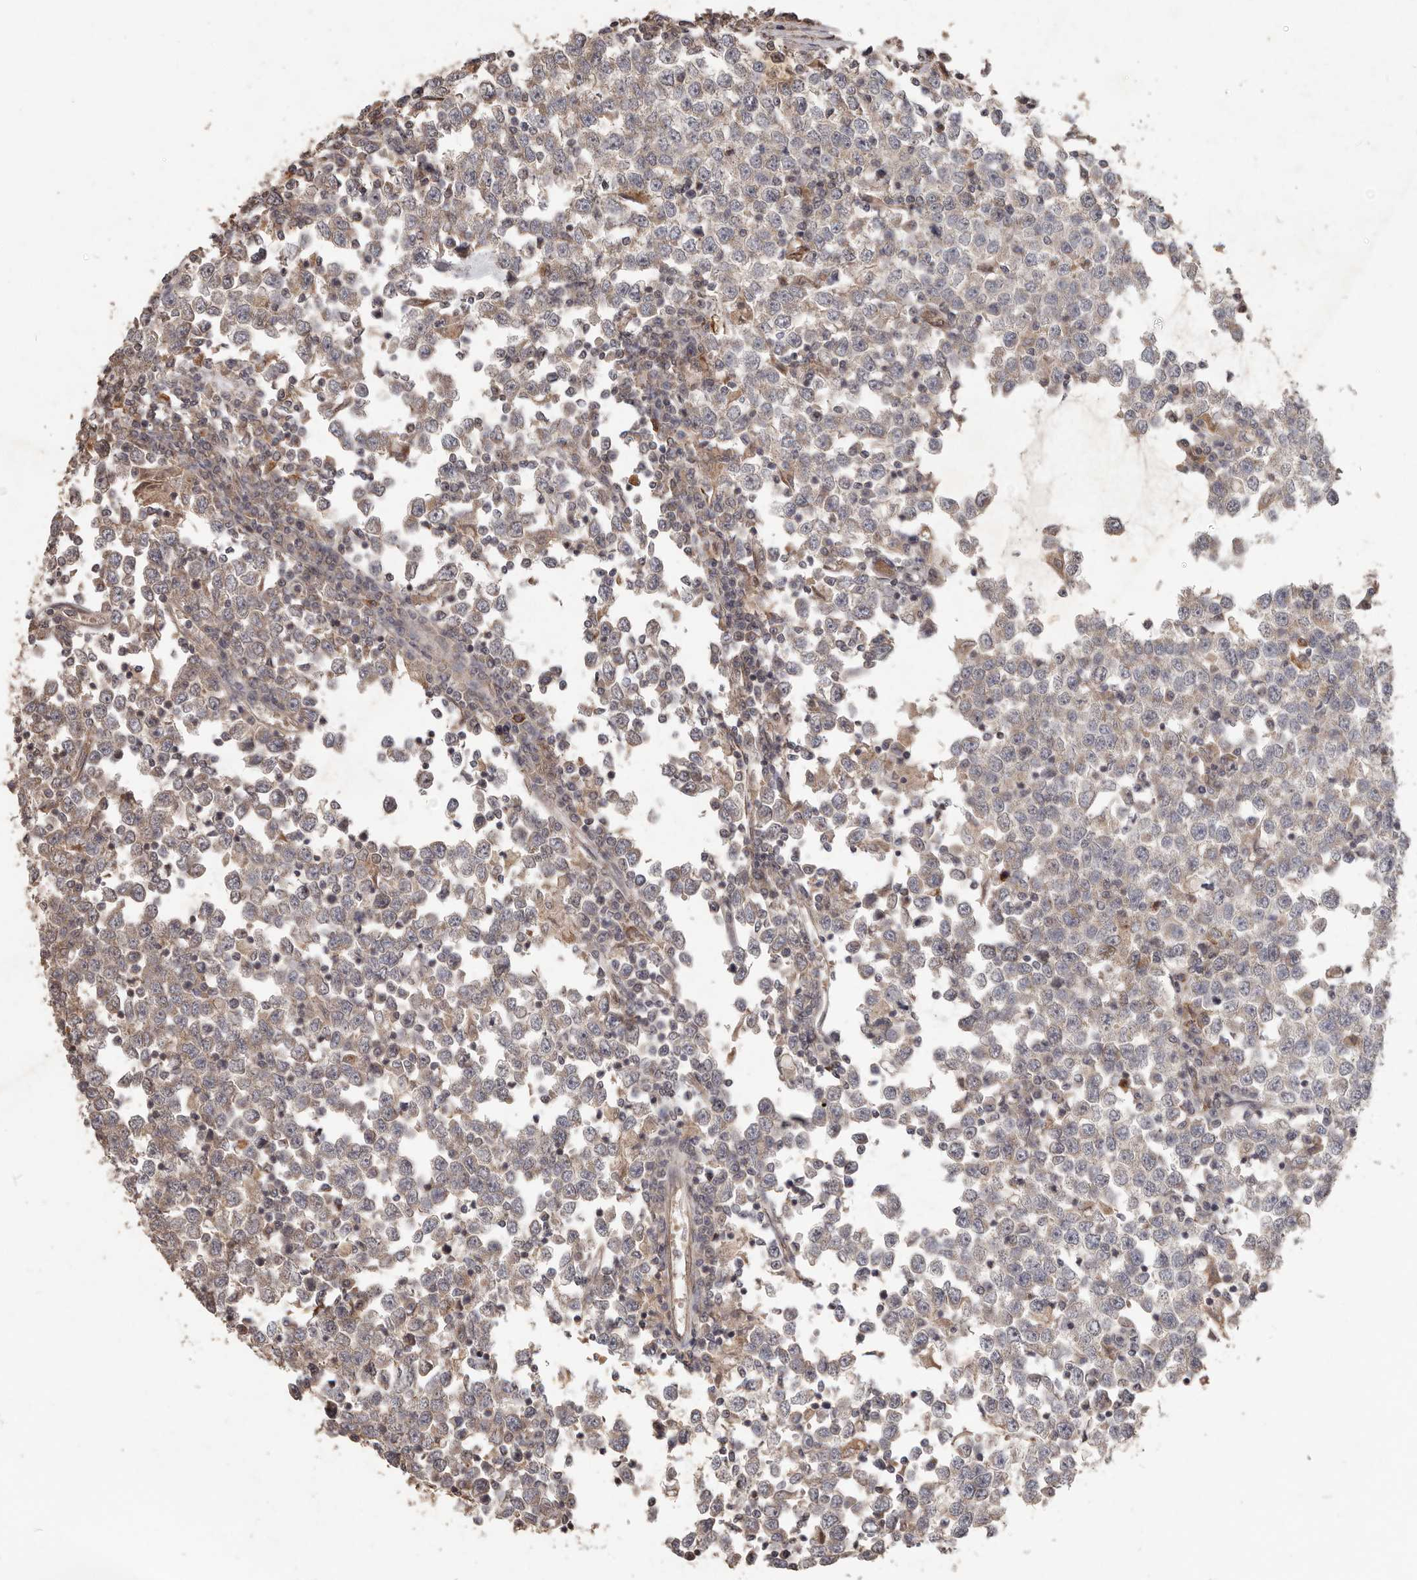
{"staining": {"intensity": "weak", "quantity": "25%-75%", "location": "cytoplasmic/membranous"}, "tissue": "testis cancer", "cell_type": "Tumor cells", "image_type": "cancer", "snomed": [{"axis": "morphology", "description": "Seminoma, NOS"}, {"axis": "topography", "description": "Testis"}], "caption": "The histopathology image exhibits immunohistochemical staining of testis cancer (seminoma). There is weak cytoplasmic/membranous positivity is seen in about 25%-75% of tumor cells. The protein of interest is shown in brown color, while the nuclei are stained blue.", "gene": "PLOD2", "patient": {"sex": "male", "age": 65}}